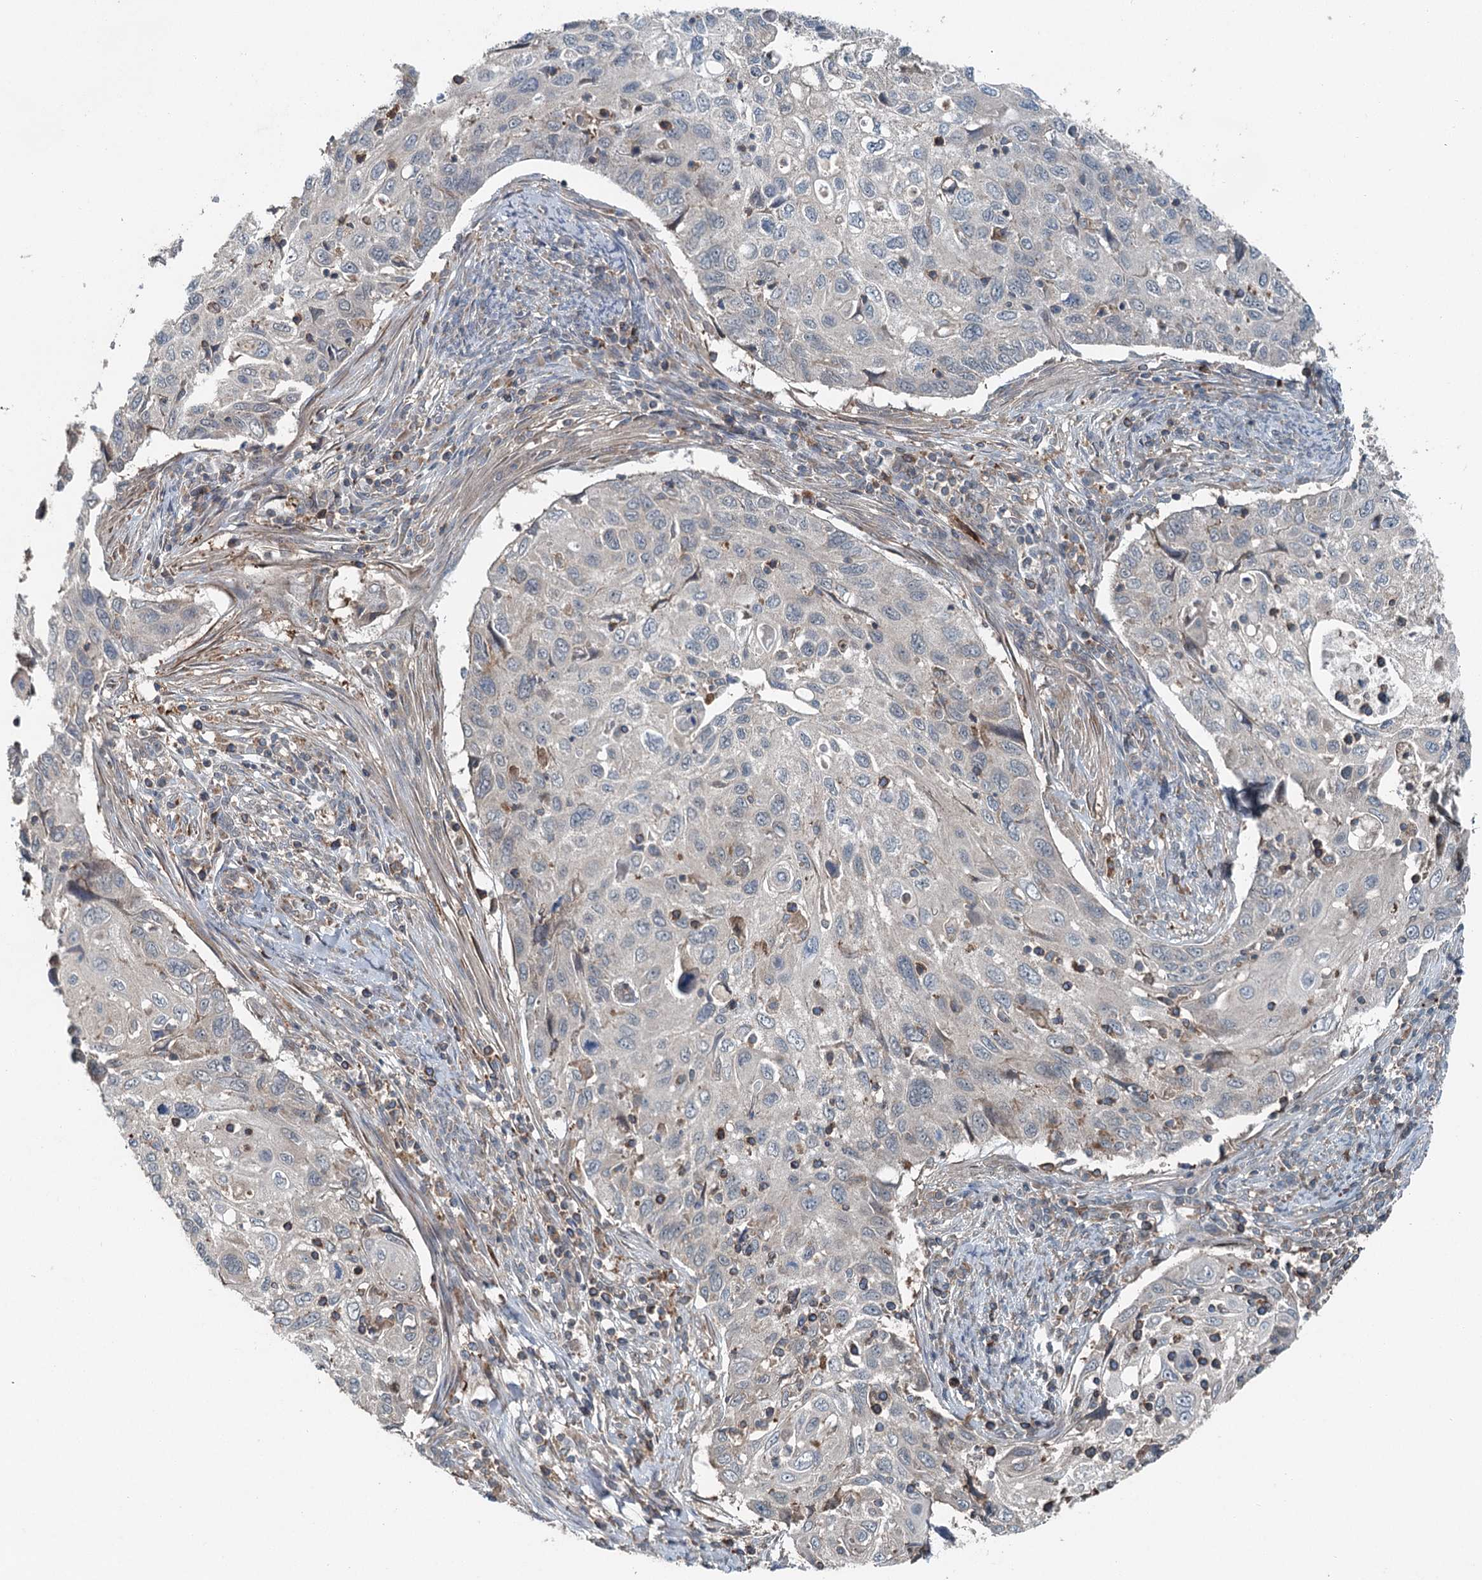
{"staining": {"intensity": "negative", "quantity": "none", "location": "none"}, "tissue": "cervical cancer", "cell_type": "Tumor cells", "image_type": "cancer", "snomed": [{"axis": "morphology", "description": "Squamous cell carcinoma, NOS"}, {"axis": "topography", "description": "Cervix"}], "caption": "The immunohistochemistry histopathology image has no significant positivity in tumor cells of cervical squamous cell carcinoma tissue. Nuclei are stained in blue.", "gene": "SKIC3", "patient": {"sex": "female", "age": 70}}